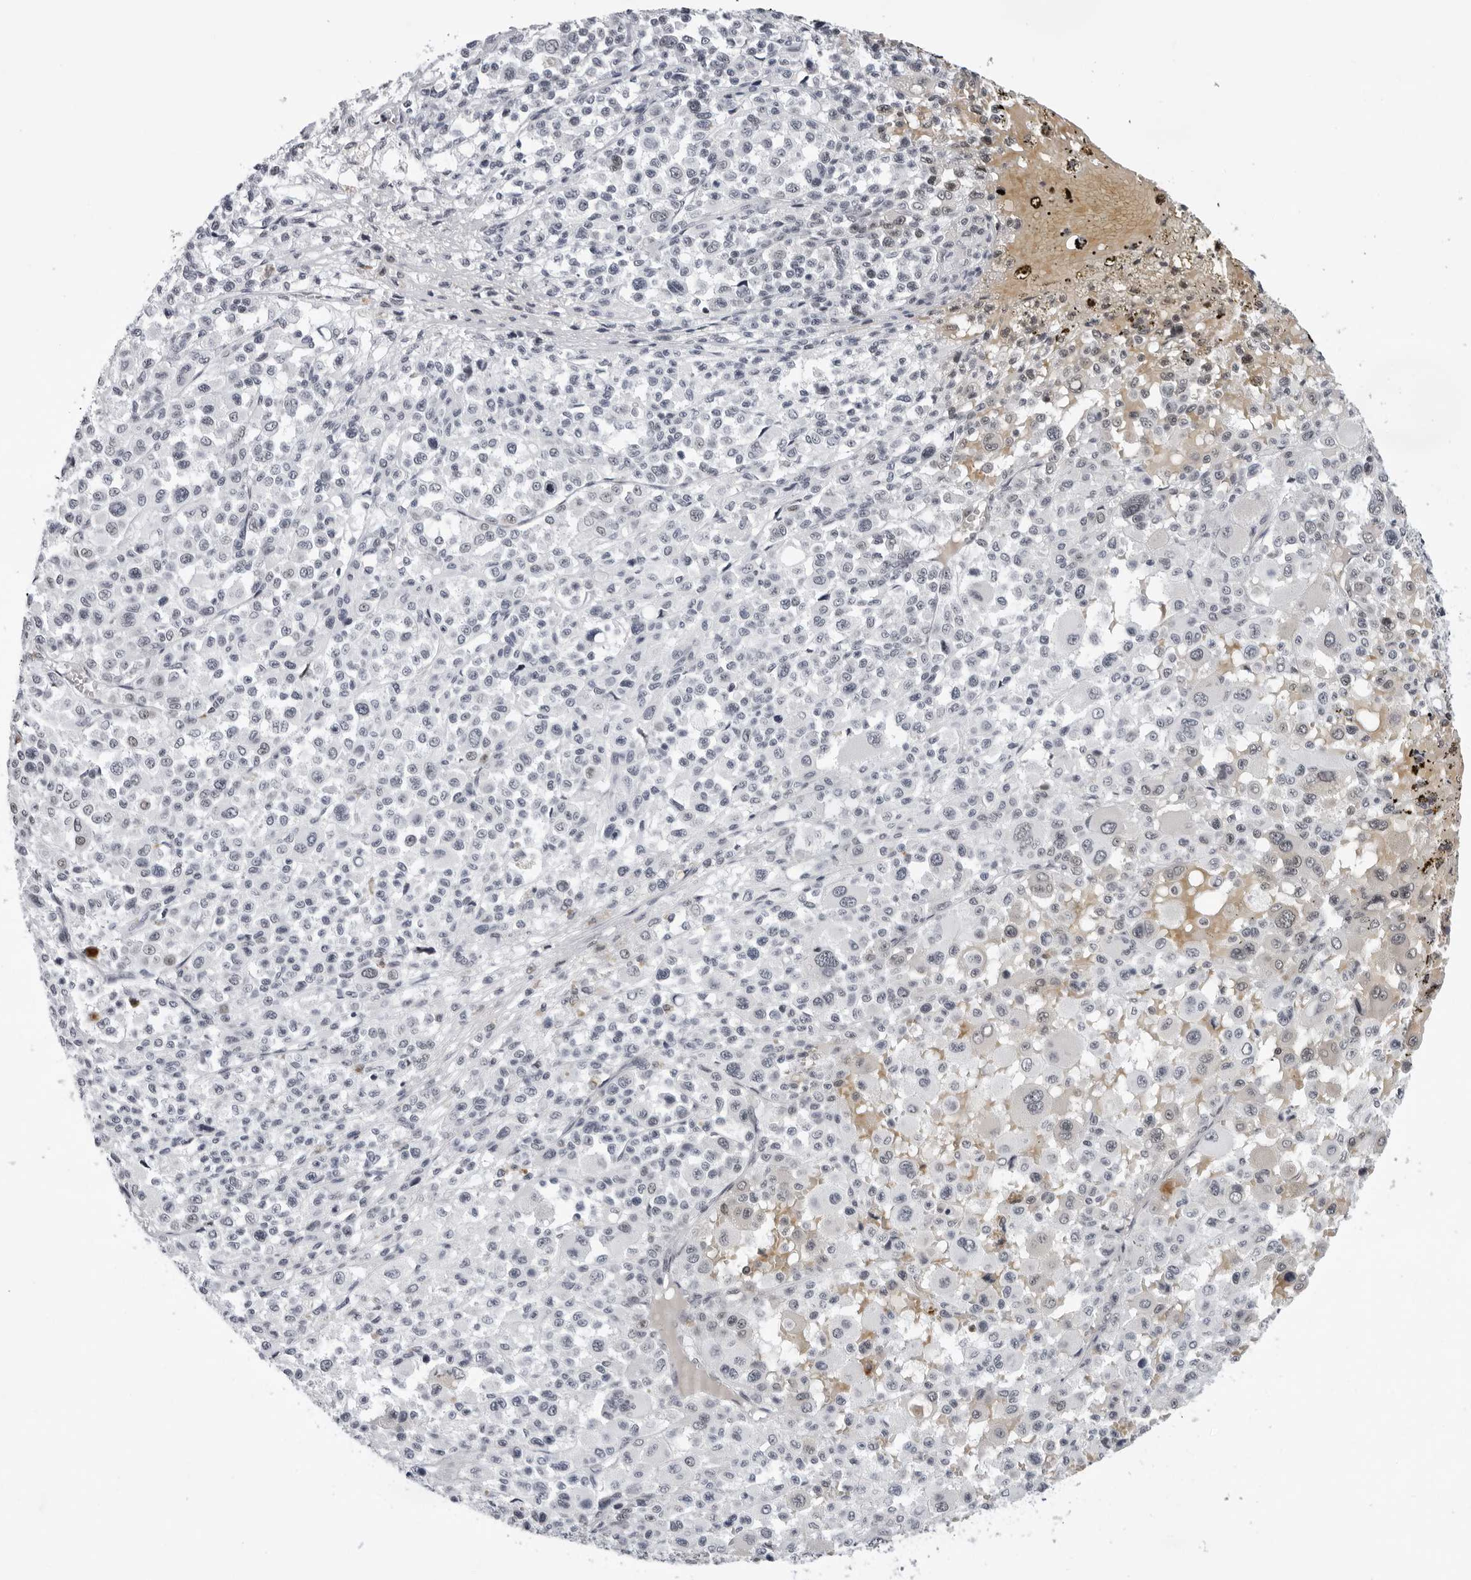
{"staining": {"intensity": "negative", "quantity": "none", "location": "none"}, "tissue": "melanoma", "cell_type": "Tumor cells", "image_type": "cancer", "snomed": [{"axis": "morphology", "description": "Malignant melanoma, Metastatic site"}, {"axis": "topography", "description": "Skin"}], "caption": "The micrograph exhibits no significant positivity in tumor cells of melanoma.", "gene": "USP1", "patient": {"sex": "female", "age": 74}}